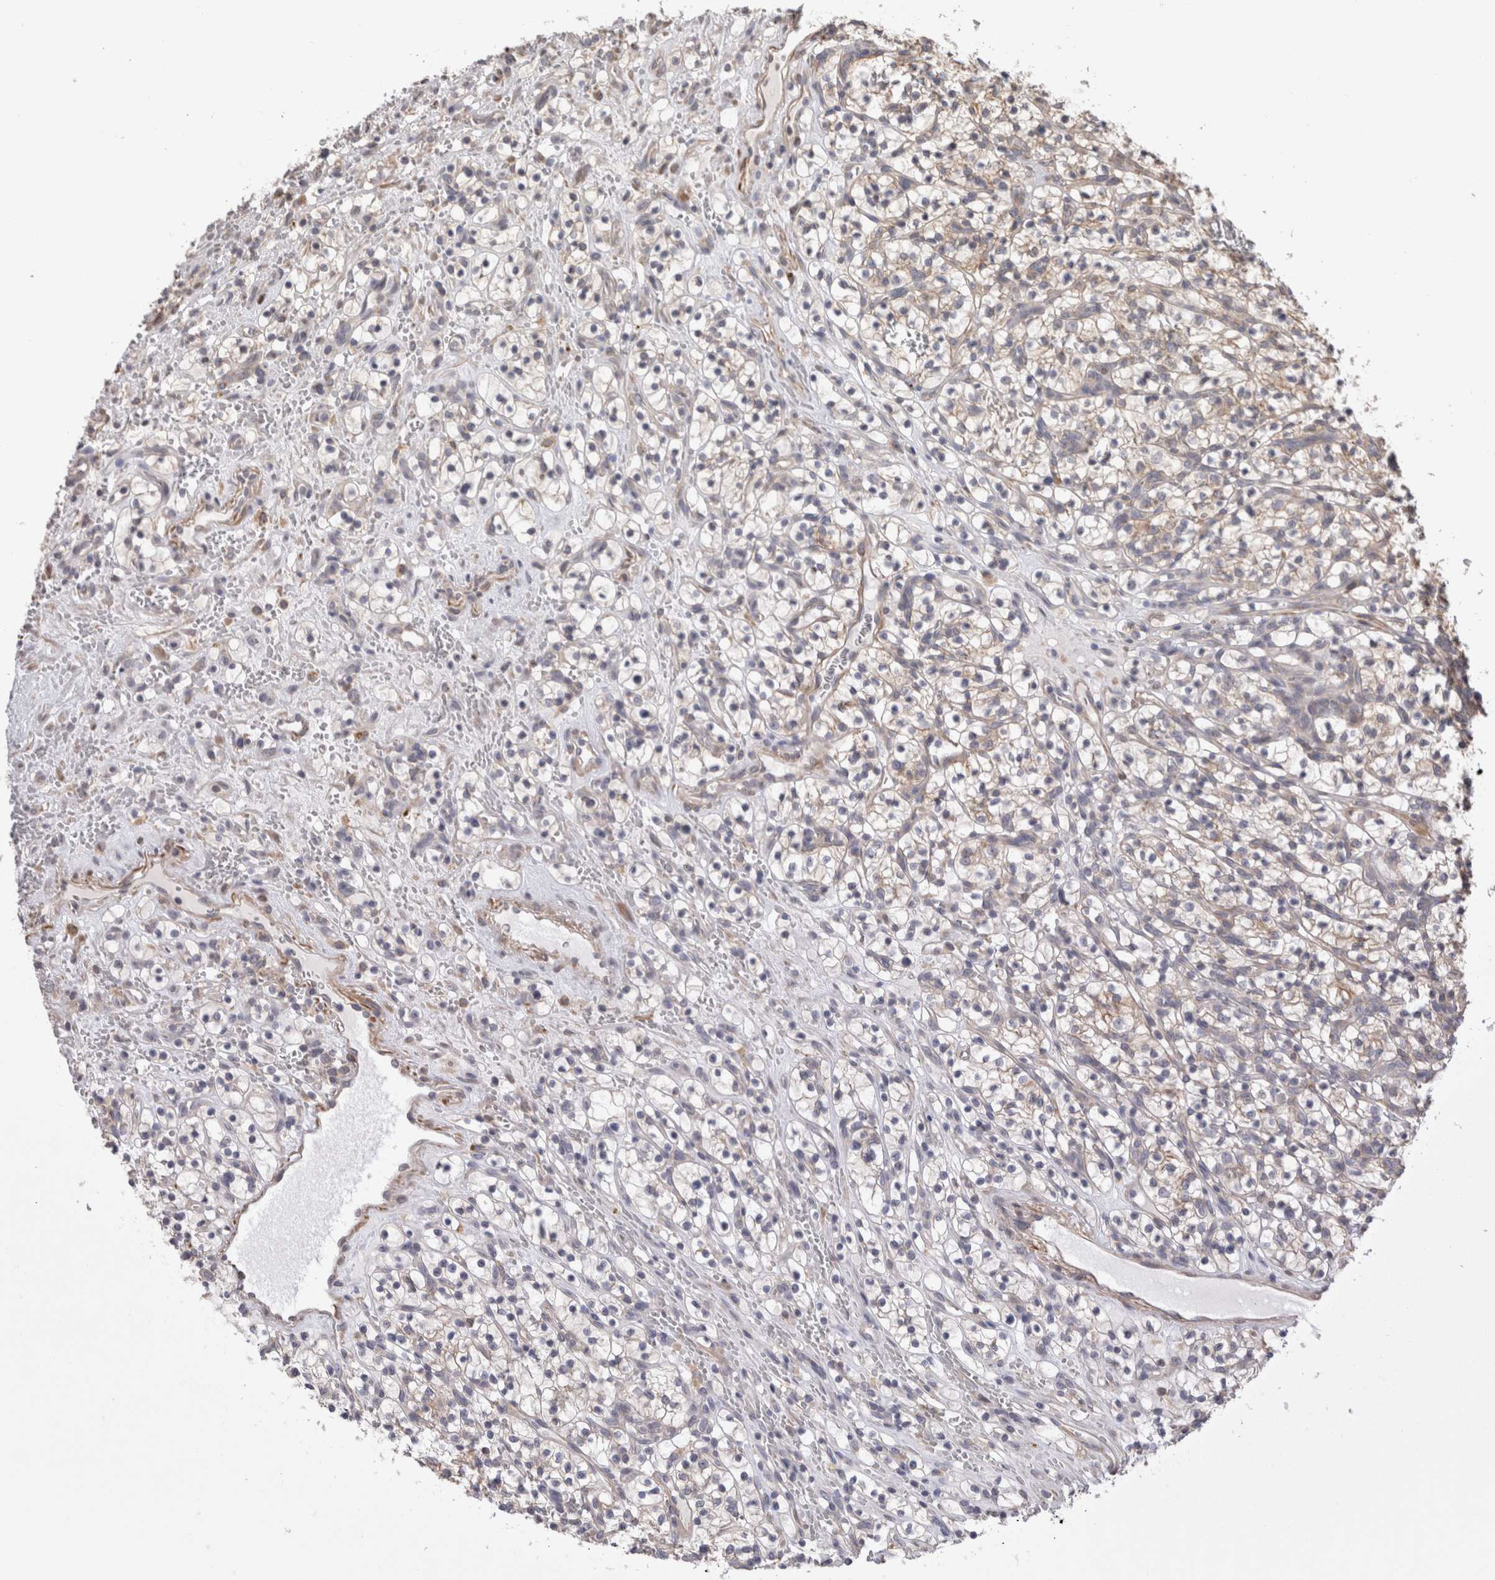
{"staining": {"intensity": "weak", "quantity": "25%-75%", "location": "cytoplasmic/membranous"}, "tissue": "renal cancer", "cell_type": "Tumor cells", "image_type": "cancer", "snomed": [{"axis": "morphology", "description": "Adenocarcinoma, NOS"}, {"axis": "topography", "description": "Kidney"}], "caption": "Tumor cells show low levels of weak cytoplasmic/membranous expression in about 25%-75% of cells in renal cancer.", "gene": "SMAP2", "patient": {"sex": "female", "age": 57}}